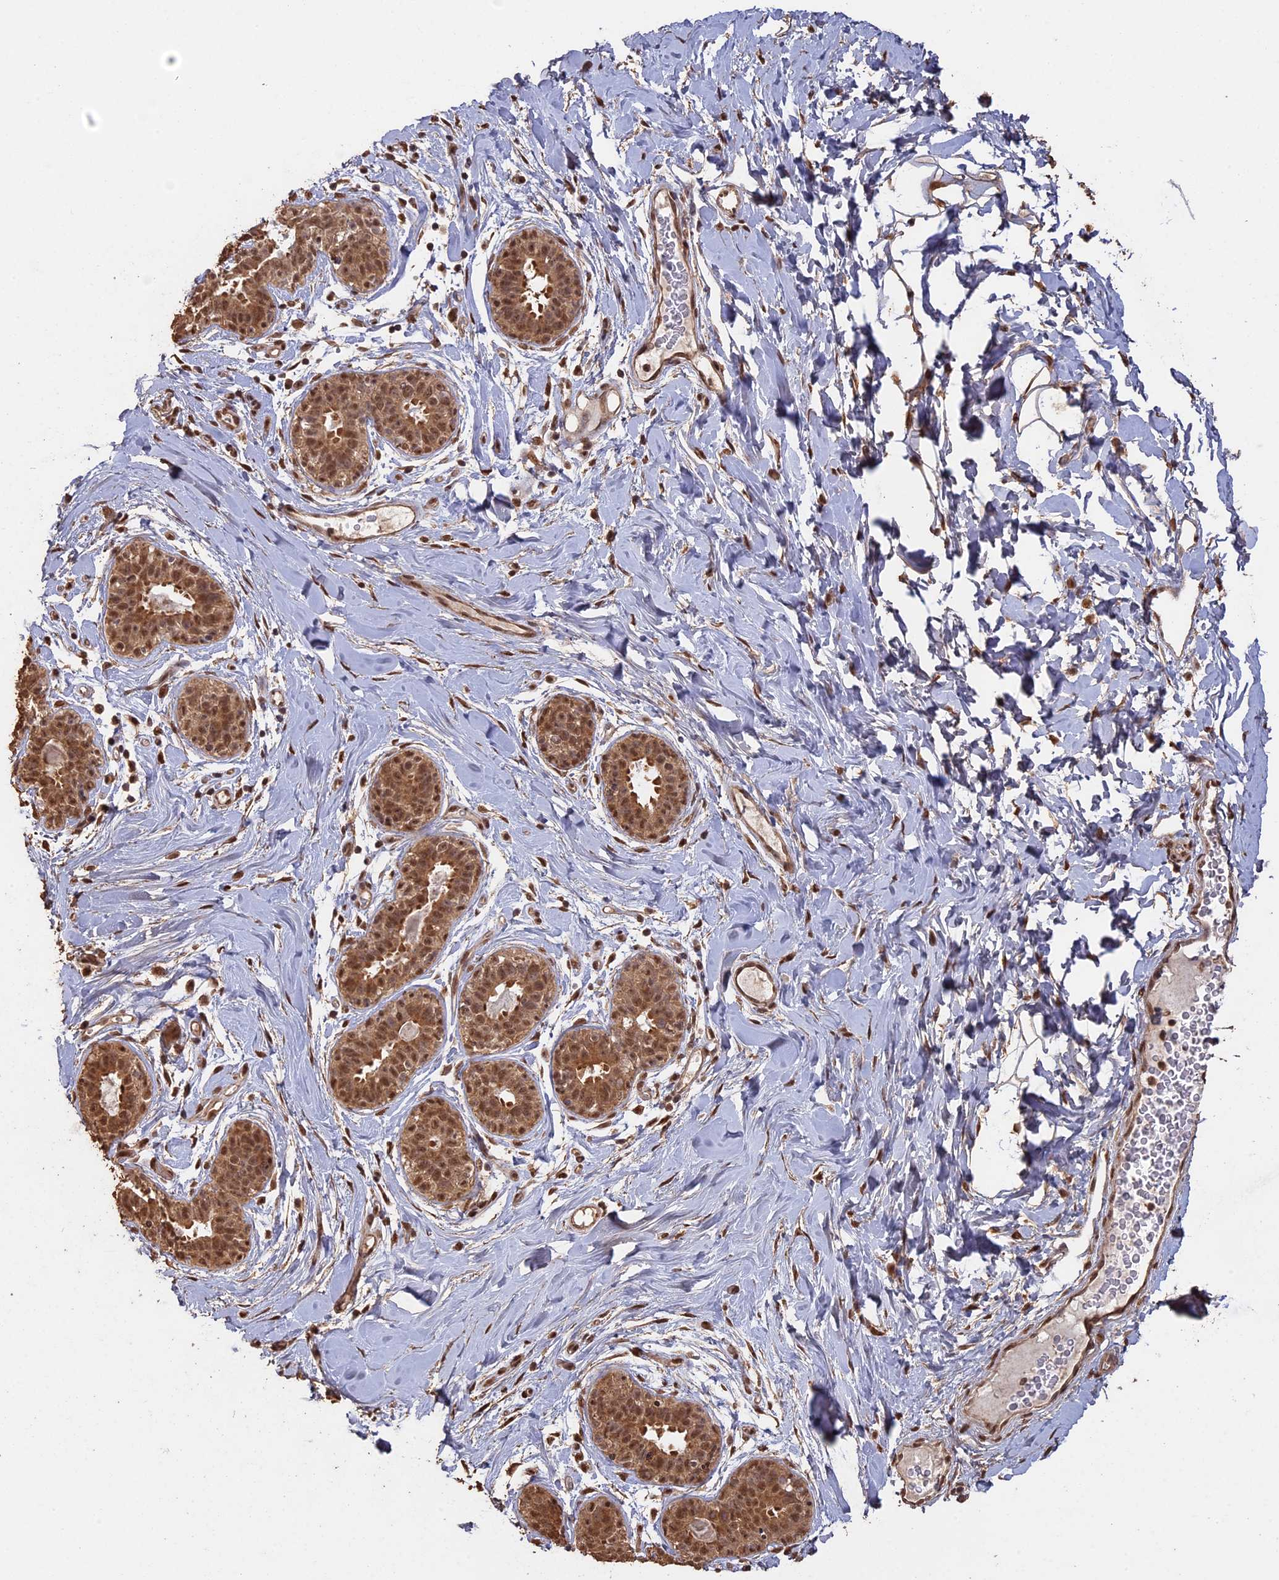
{"staining": {"intensity": "strong", "quantity": ">75%", "location": "cytoplasmic/membranous,nuclear"}, "tissue": "adipose tissue", "cell_type": "Adipocytes", "image_type": "normal", "snomed": [{"axis": "morphology", "description": "Normal tissue, NOS"}, {"axis": "topography", "description": "Breast"}], "caption": "A photomicrograph showing strong cytoplasmic/membranous,nuclear expression in about >75% of adipocytes in benign adipose tissue, as visualized by brown immunohistochemical staining.", "gene": "PSMC6", "patient": {"sex": "female", "age": 26}}